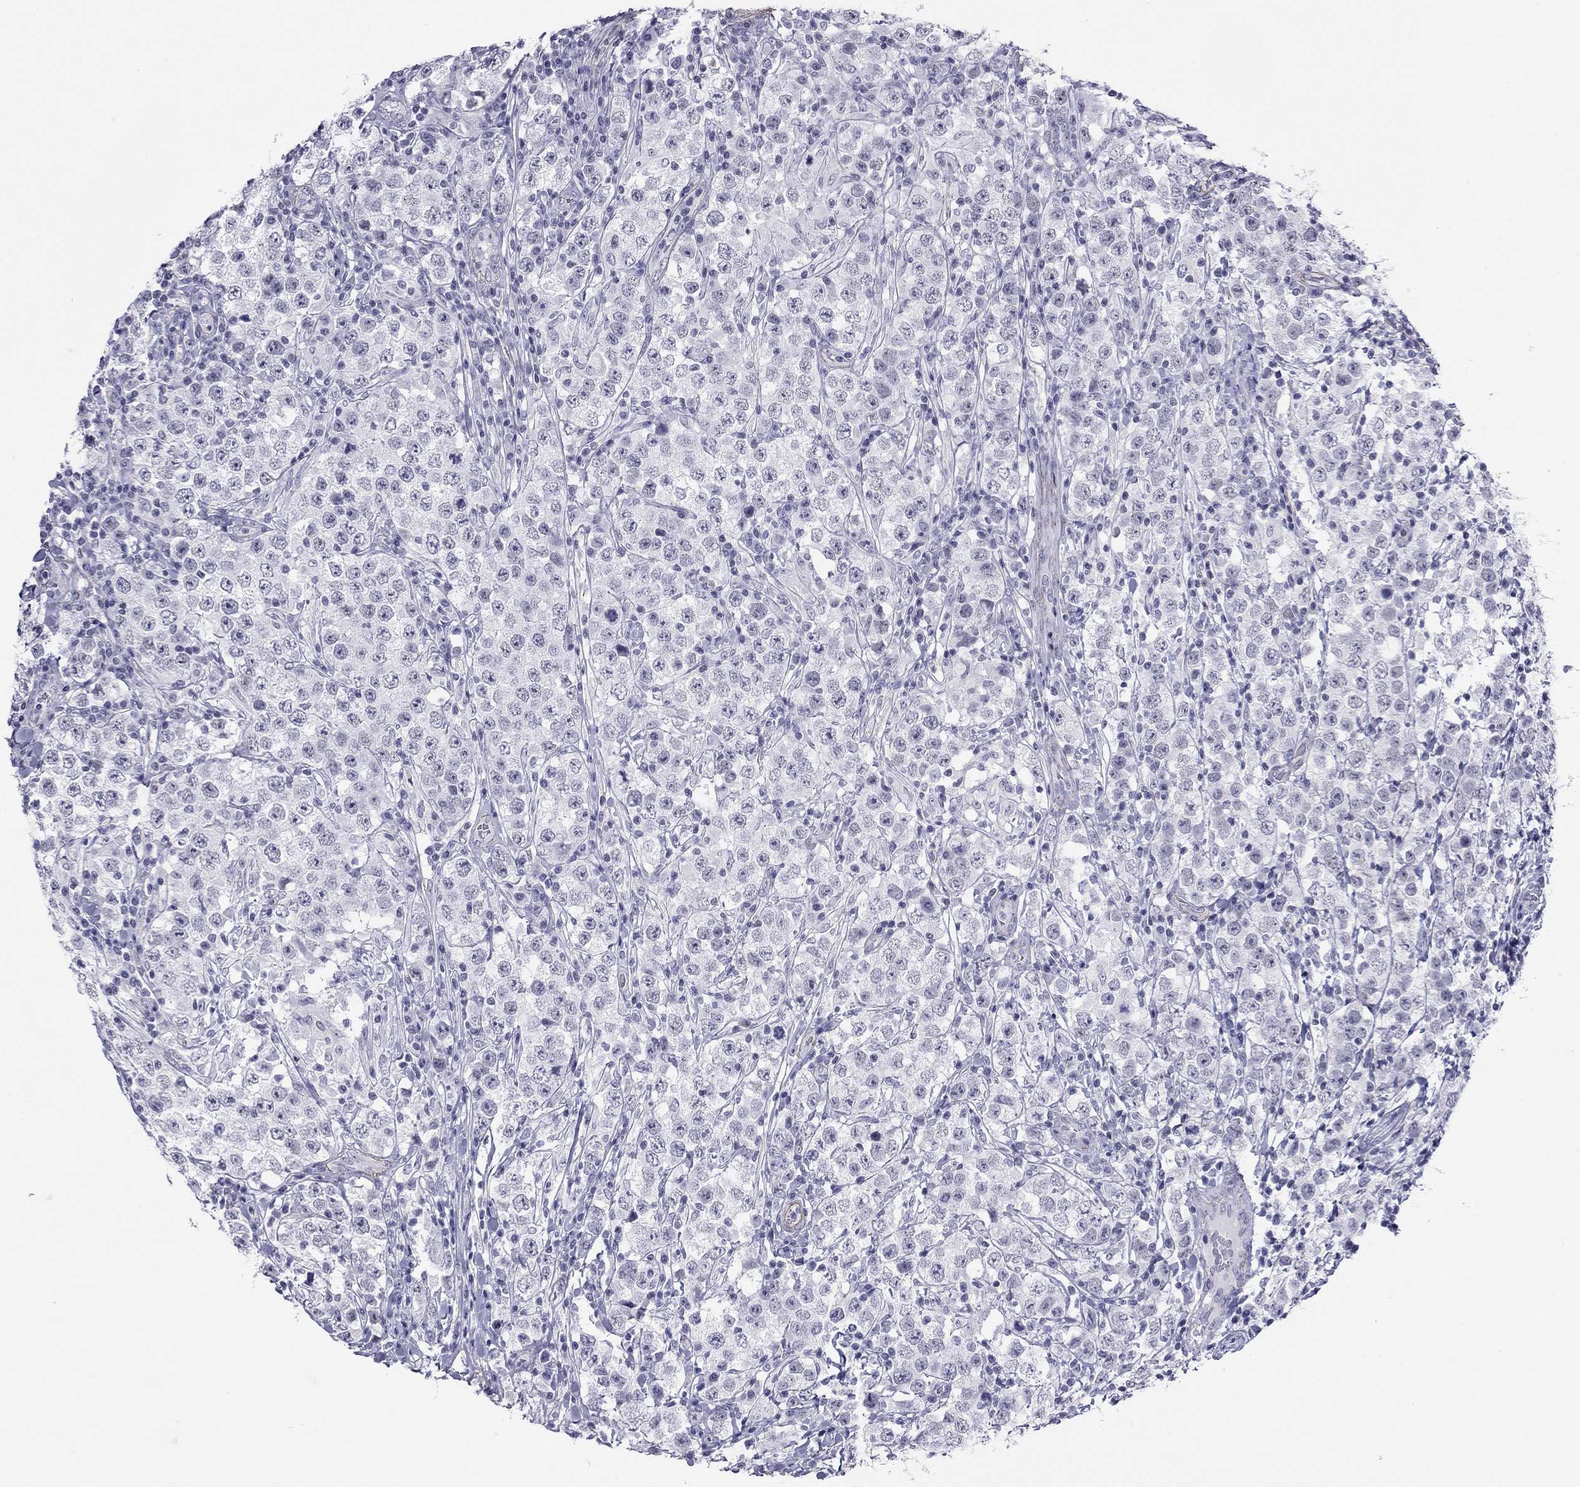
{"staining": {"intensity": "negative", "quantity": "none", "location": "none"}, "tissue": "testis cancer", "cell_type": "Tumor cells", "image_type": "cancer", "snomed": [{"axis": "morphology", "description": "Seminoma, NOS"}, {"axis": "morphology", "description": "Carcinoma, Embryonal, NOS"}, {"axis": "topography", "description": "Testis"}], "caption": "Immunohistochemistry micrograph of neoplastic tissue: human testis embryonal carcinoma stained with DAB (3,3'-diaminobenzidine) displays no significant protein staining in tumor cells. (DAB (3,3'-diaminobenzidine) IHC with hematoxylin counter stain).", "gene": "MYMX", "patient": {"sex": "male", "age": 41}}